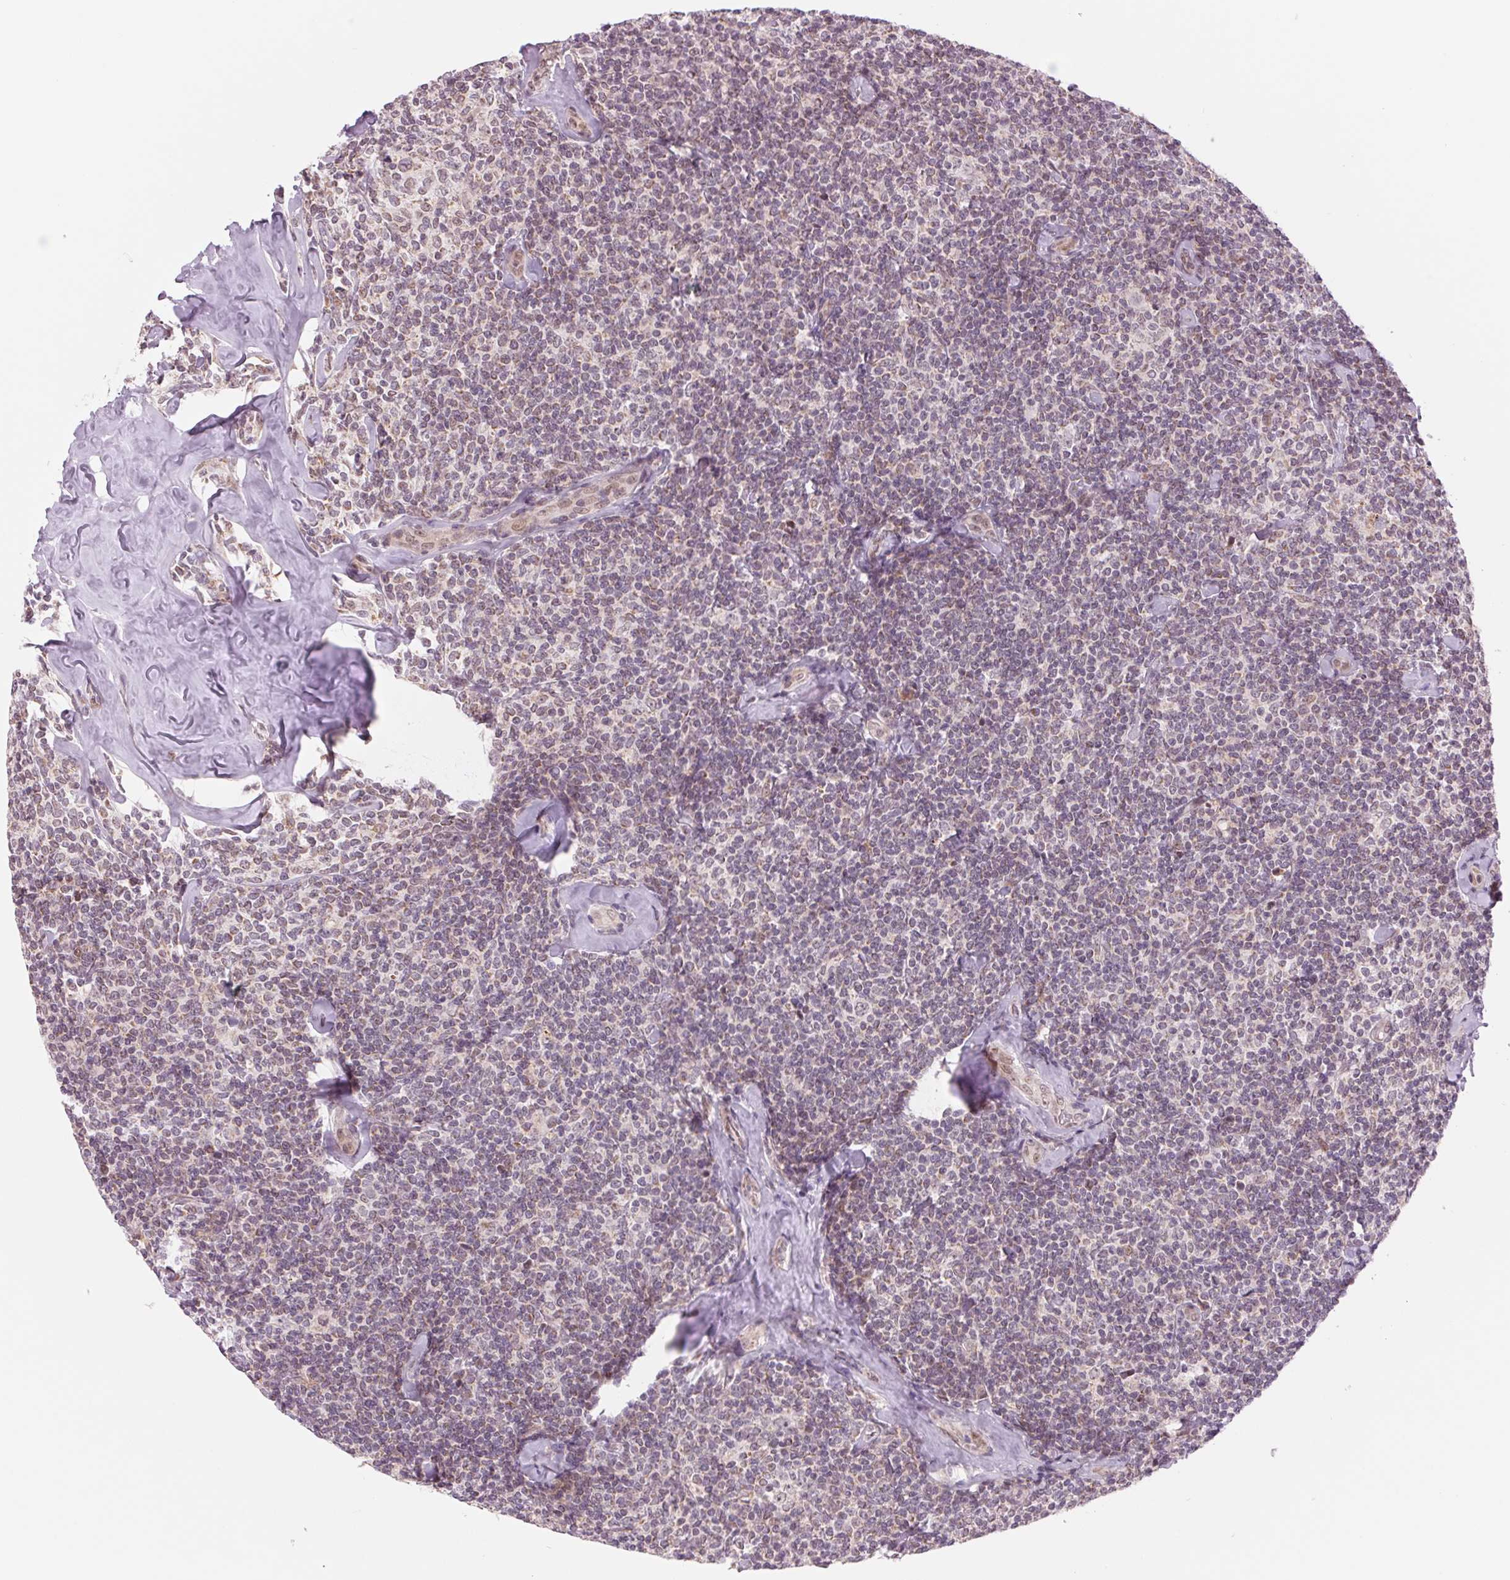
{"staining": {"intensity": "weak", "quantity": "<25%", "location": "nuclear"}, "tissue": "lymphoma", "cell_type": "Tumor cells", "image_type": "cancer", "snomed": [{"axis": "morphology", "description": "Malignant lymphoma, non-Hodgkin's type, Low grade"}, {"axis": "topography", "description": "Lymph node"}], "caption": "IHC image of neoplastic tissue: human low-grade malignant lymphoma, non-Hodgkin's type stained with DAB (3,3'-diaminobenzidine) demonstrates no significant protein staining in tumor cells.", "gene": "ARHGAP32", "patient": {"sex": "female", "age": 56}}